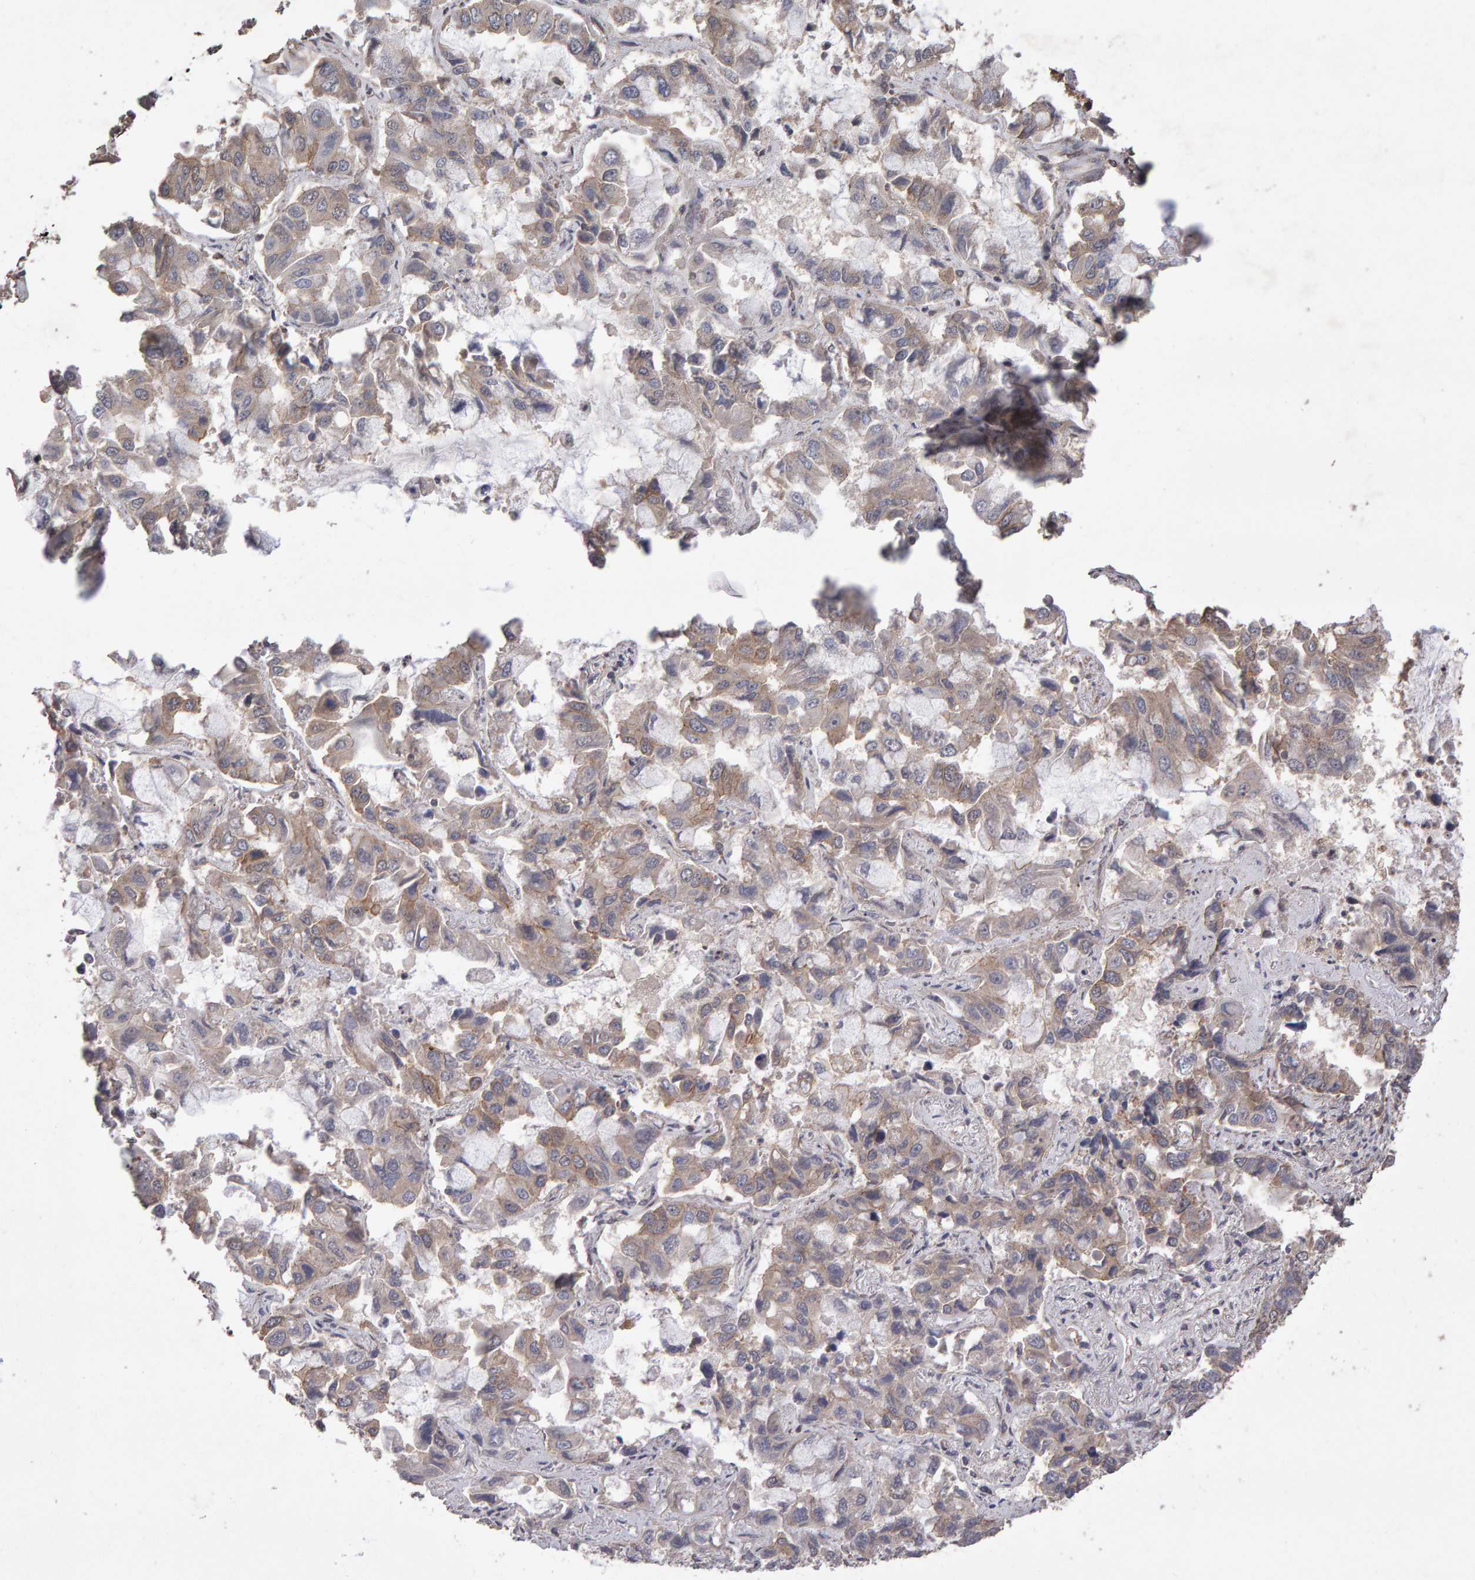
{"staining": {"intensity": "weak", "quantity": "25%-75%", "location": "cytoplasmic/membranous"}, "tissue": "lung cancer", "cell_type": "Tumor cells", "image_type": "cancer", "snomed": [{"axis": "morphology", "description": "Adenocarcinoma, NOS"}, {"axis": "topography", "description": "Lung"}], "caption": "Lung adenocarcinoma was stained to show a protein in brown. There is low levels of weak cytoplasmic/membranous positivity in approximately 25%-75% of tumor cells.", "gene": "SCRIB", "patient": {"sex": "male", "age": 64}}